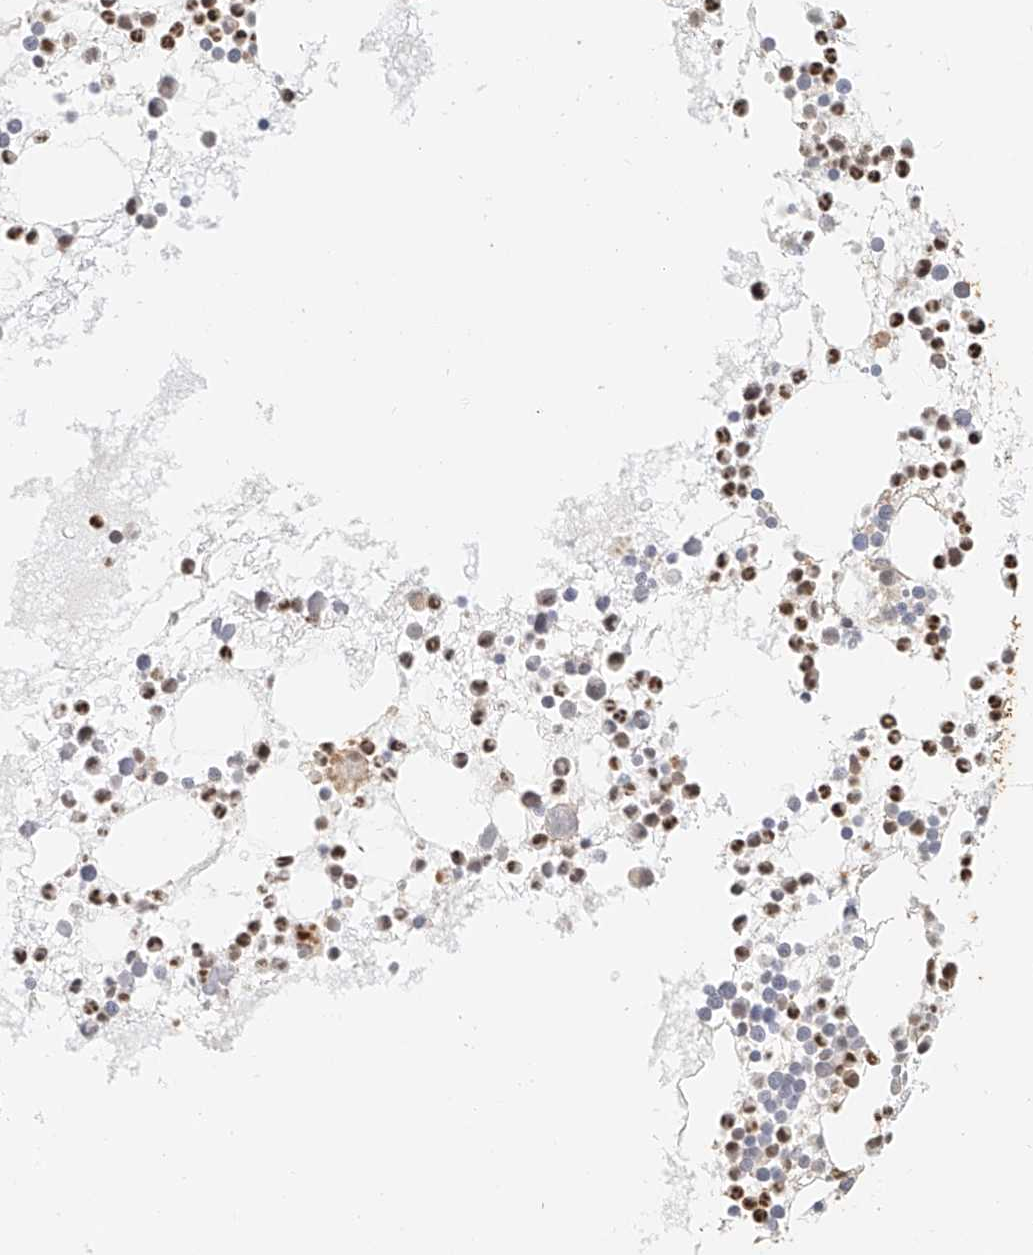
{"staining": {"intensity": "strong", "quantity": ">75%", "location": "nuclear"}, "tissue": "bone marrow", "cell_type": "Hematopoietic cells", "image_type": "normal", "snomed": [{"axis": "morphology", "description": "Normal tissue, NOS"}, {"axis": "topography", "description": "Bone marrow"}], "caption": "Strong nuclear positivity for a protein is identified in approximately >75% of hematopoietic cells of unremarkable bone marrow using immunohistochemistry.", "gene": "CXorf58", "patient": {"sex": "female", "age": 78}}